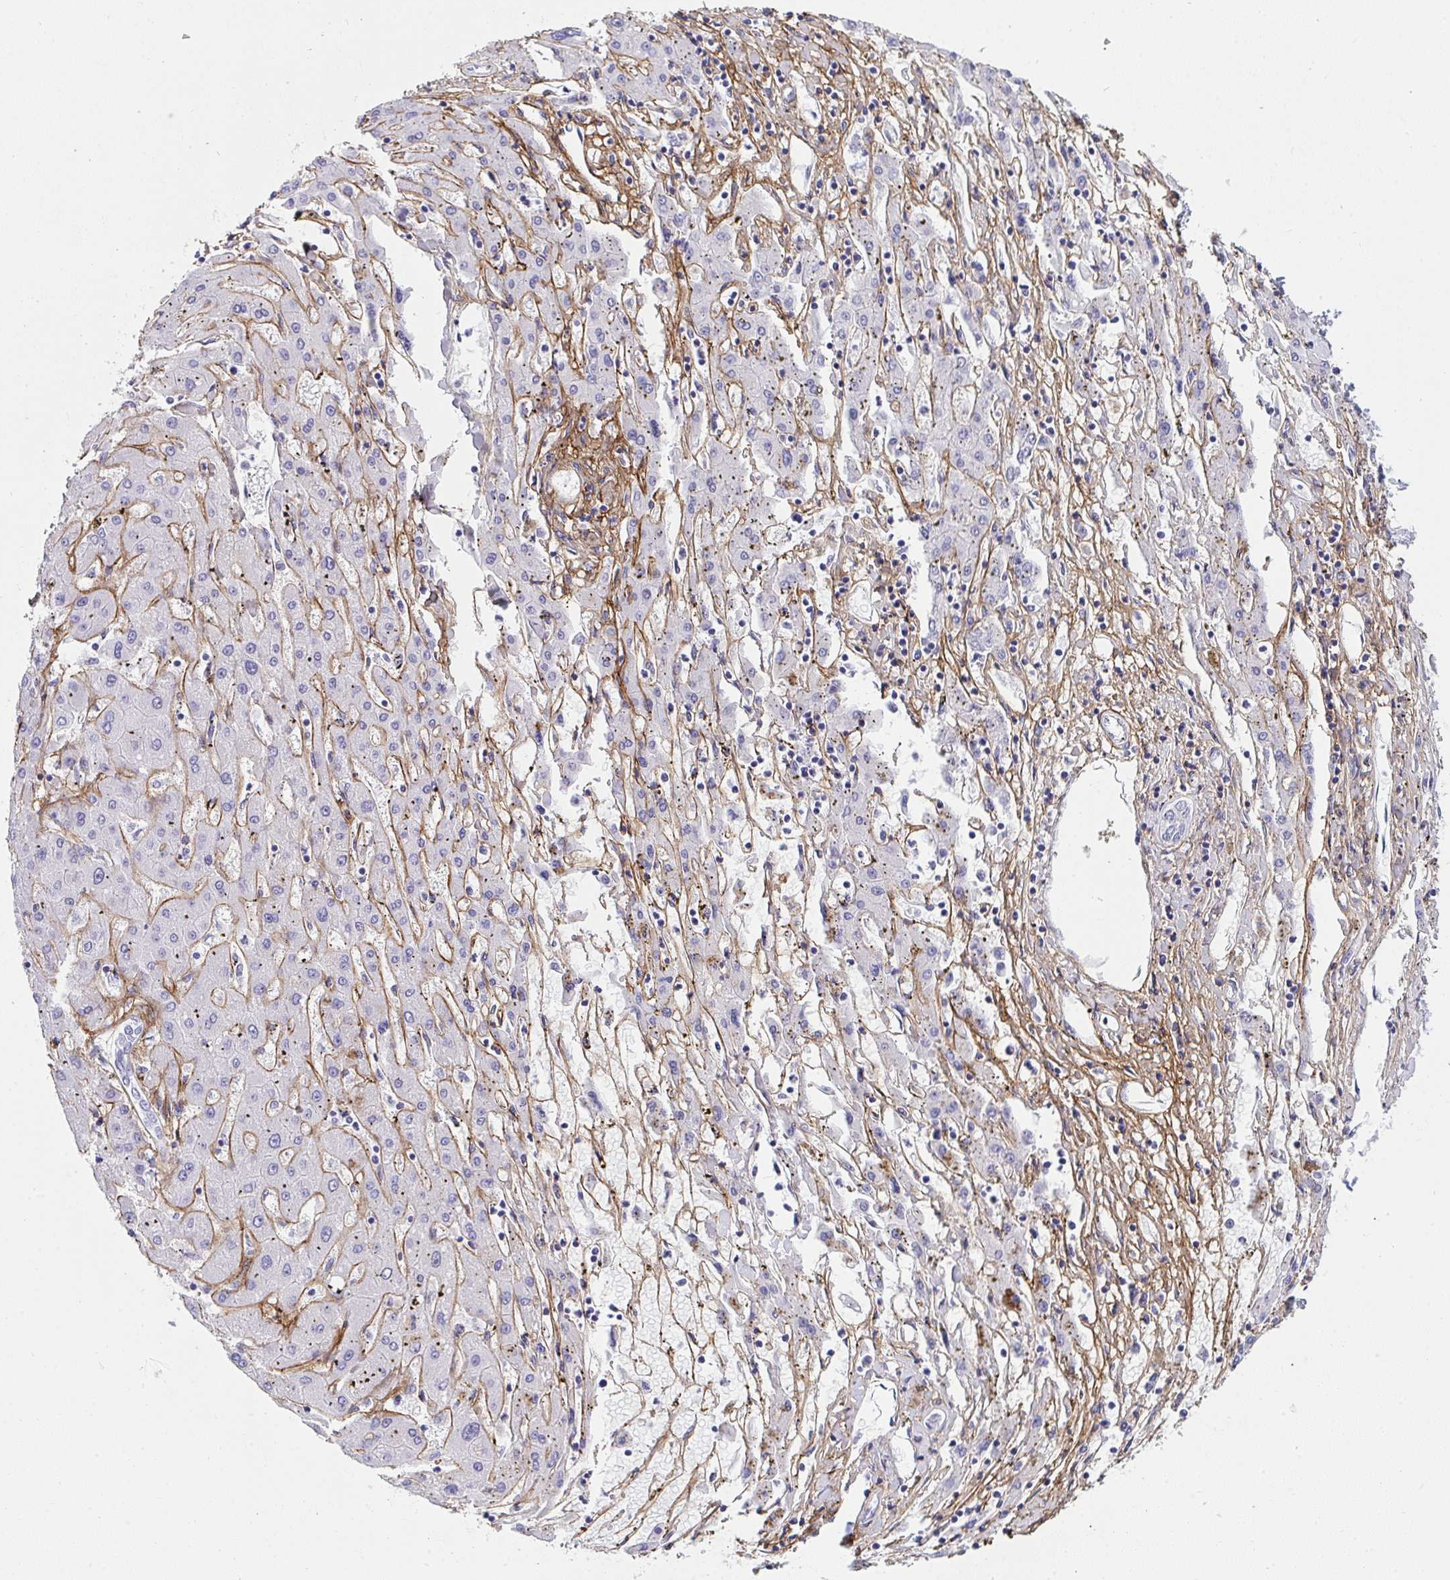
{"staining": {"intensity": "negative", "quantity": "none", "location": "none"}, "tissue": "liver cancer", "cell_type": "Tumor cells", "image_type": "cancer", "snomed": [{"axis": "morphology", "description": "Carcinoma, Hepatocellular, NOS"}, {"axis": "topography", "description": "Liver"}], "caption": "This is a image of immunohistochemistry (IHC) staining of hepatocellular carcinoma (liver), which shows no expression in tumor cells.", "gene": "LHFPL6", "patient": {"sex": "male", "age": 72}}